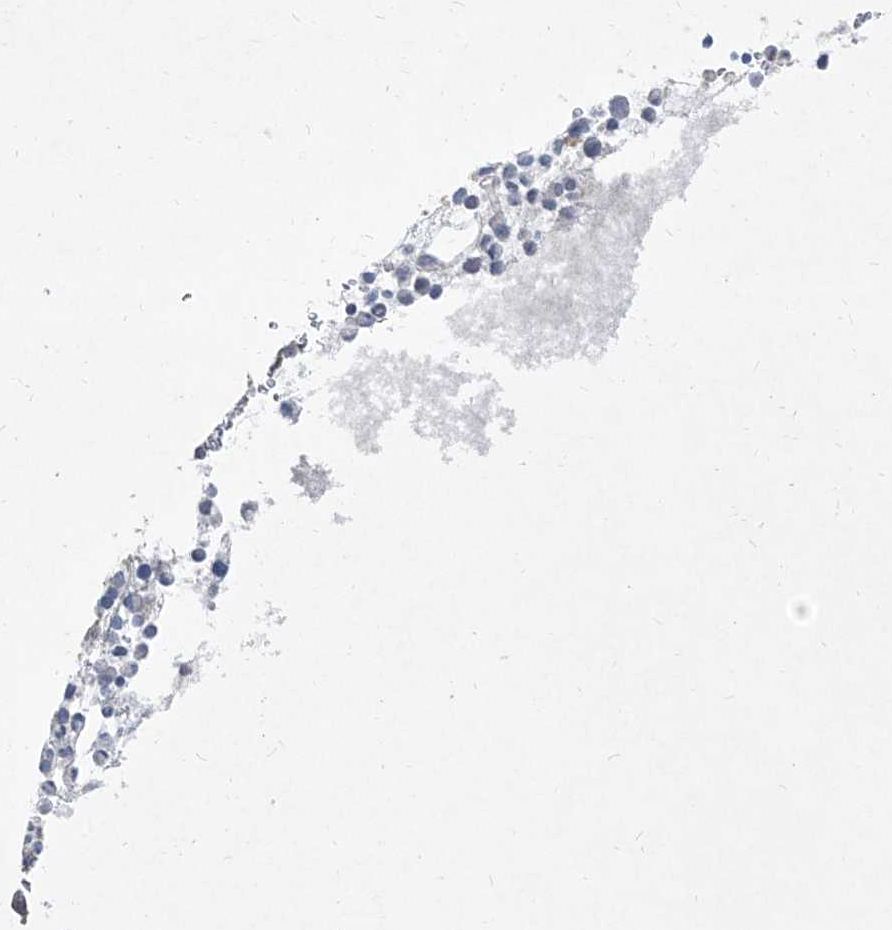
{"staining": {"intensity": "negative", "quantity": "none", "location": "none"}, "tissue": "bone marrow", "cell_type": "Hematopoietic cells", "image_type": "normal", "snomed": [{"axis": "morphology", "description": "Normal tissue, NOS"}, {"axis": "topography", "description": "Bone marrow"}], "caption": "Normal bone marrow was stained to show a protein in brown. There is no significant expression in hematopoietic cells.", "gene": "UFD1", "patient": {"sex": "female", "age": 78}}